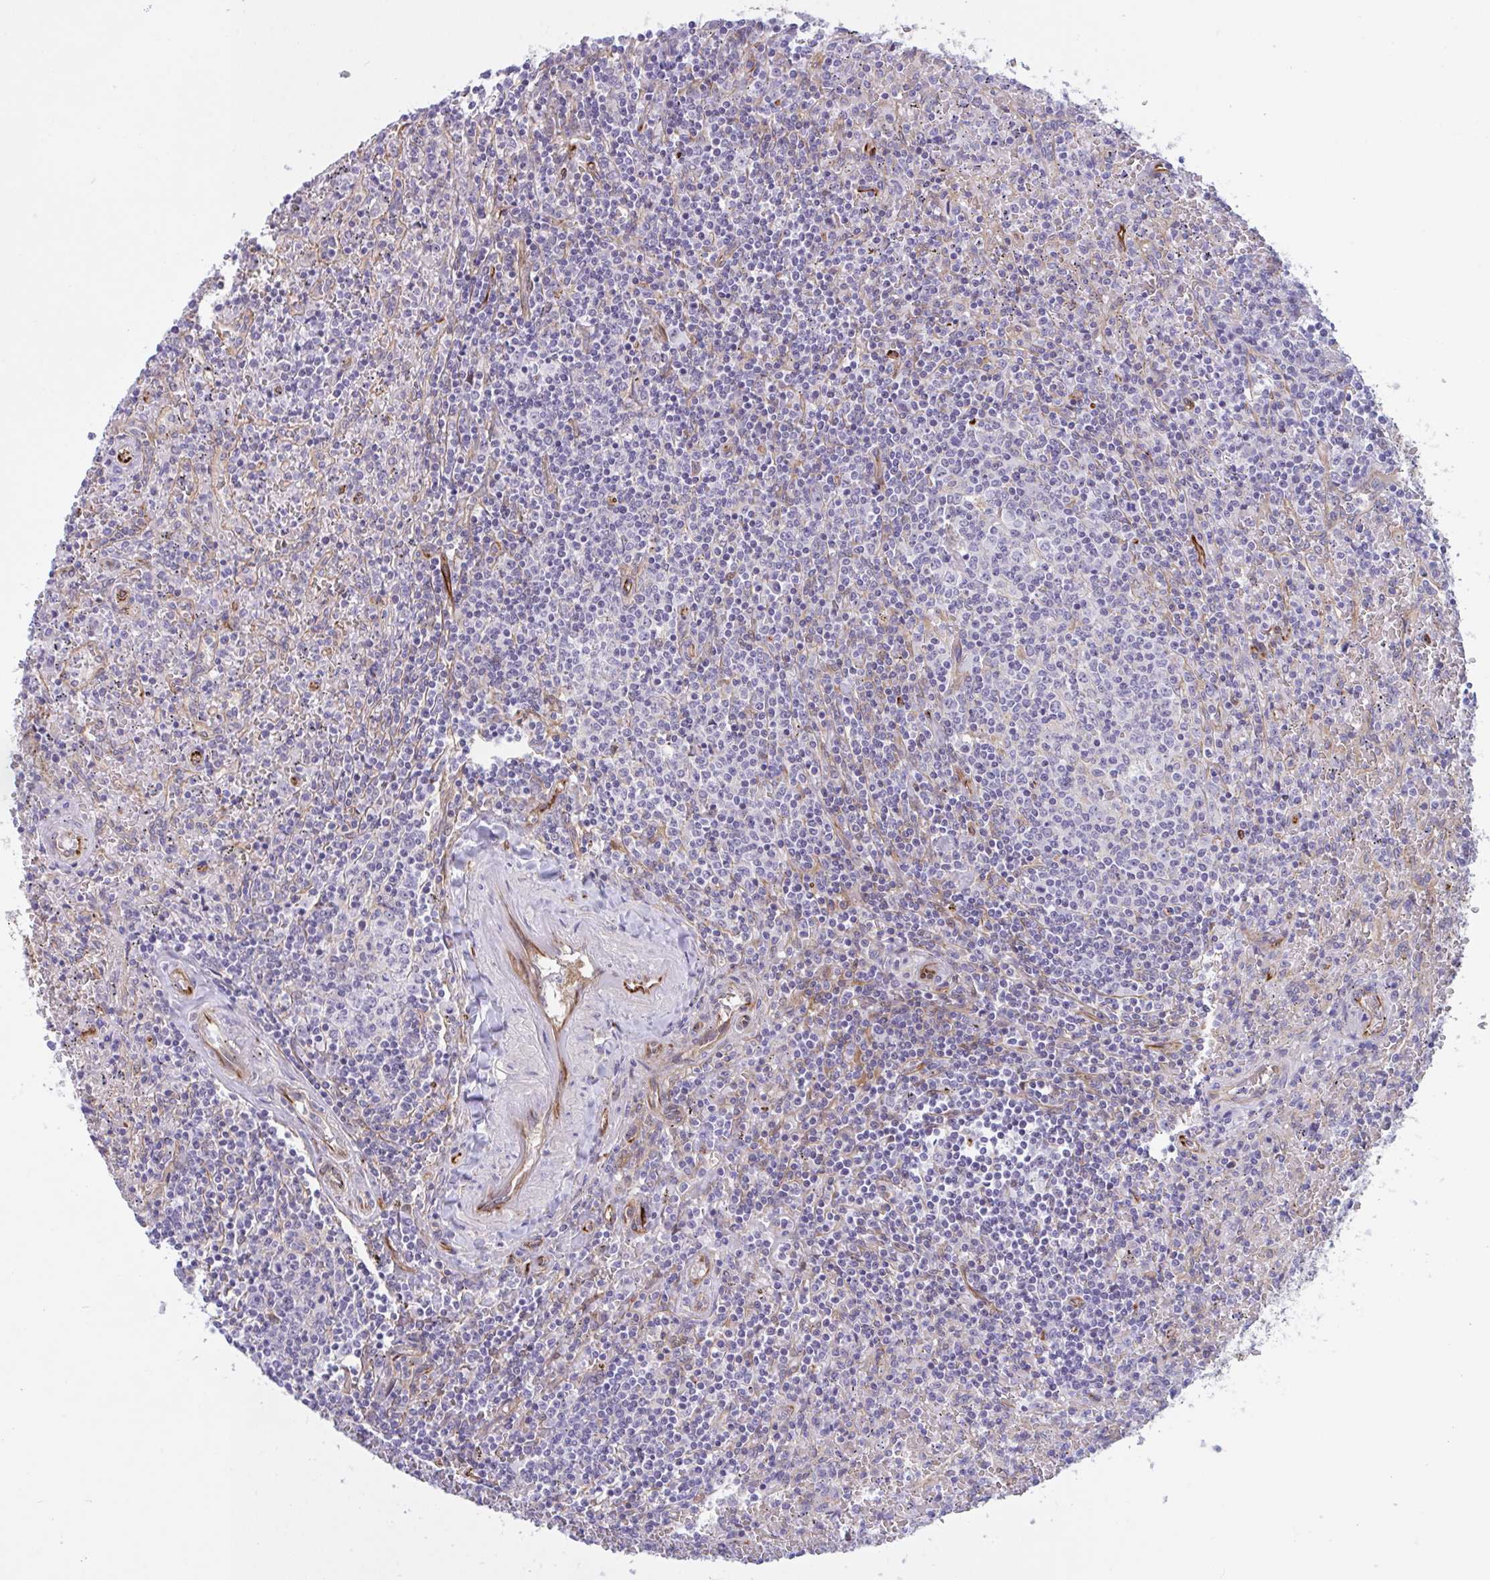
{"staining": {"intensity": "negative", "quantity": "none", "location": "none"}, "tissue": "lymphoma", "cell_type": "Tumor cells", "image_type": "cancer", "snomed": [{"axis": "morphology", "description": "Malignant lymphoma, non-Hodgkin's type, Low grade"}, {"axis": "topography", "description": "Spleen"}], "caption": "An immunohistochemistry (IHC) image of lymphoma is shown. There is no staining in tumor cells of lymphoma.", "gene": "PRRT4", "patient": {"sex": "female", "age": 64}}